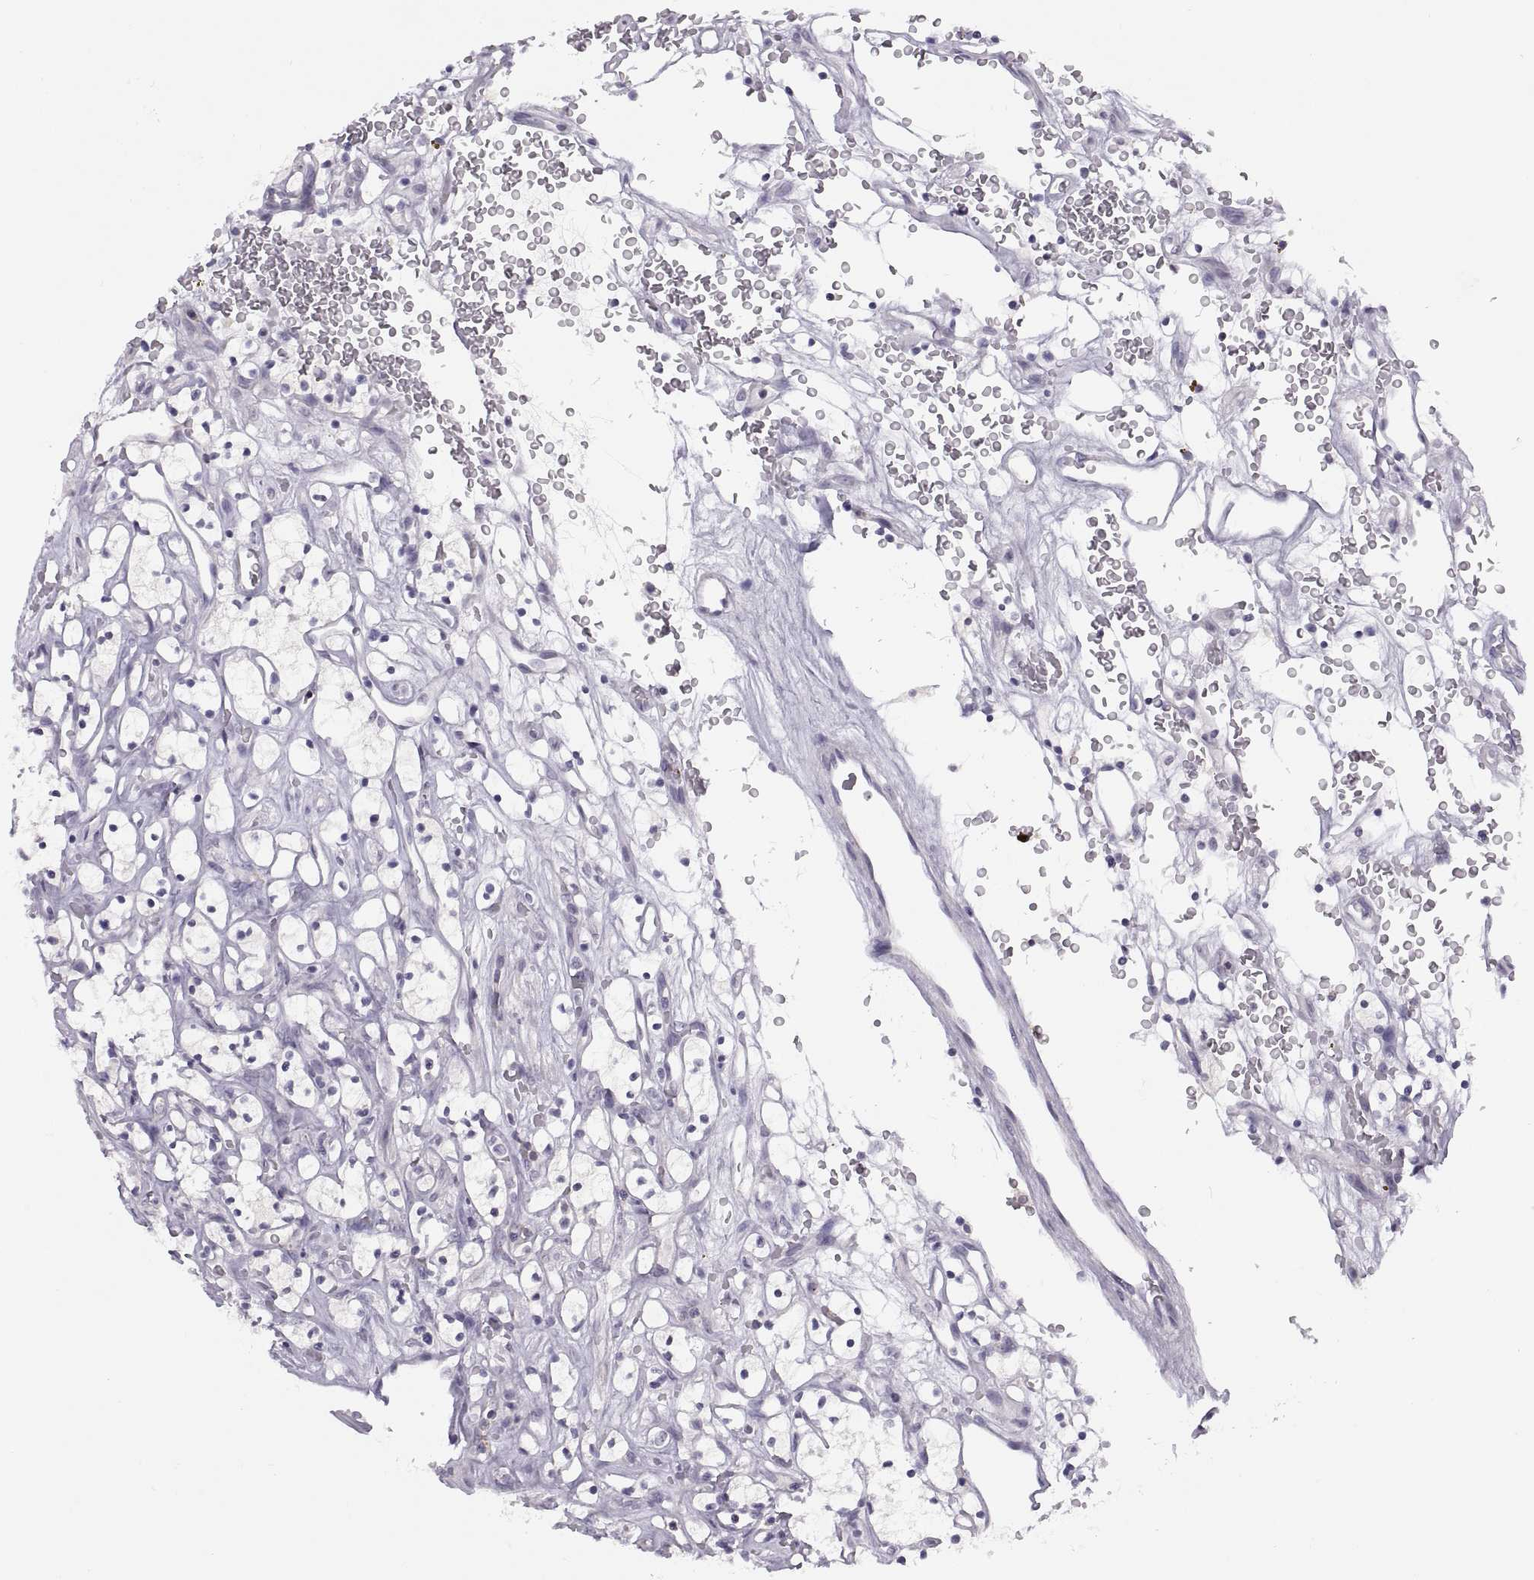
{"staining": {"intensity": "negative", "quantity": "none", "location": "none"}, "tissue": "renal cancer", "cell_type": "Tumor cells", "image_type": "cancer", "snomed": [{"axis": "morphology", "description": "Adenocarcinoma, NOS"}, {"axis": "topography", "description": "Kidney"}], "caption": "Immunohistochemical staining of renal adenocarcinoma shows no significant positivity in tumor cells.", "gene": "TTC21A", "patient": {"sex": "female", "age": 64}}